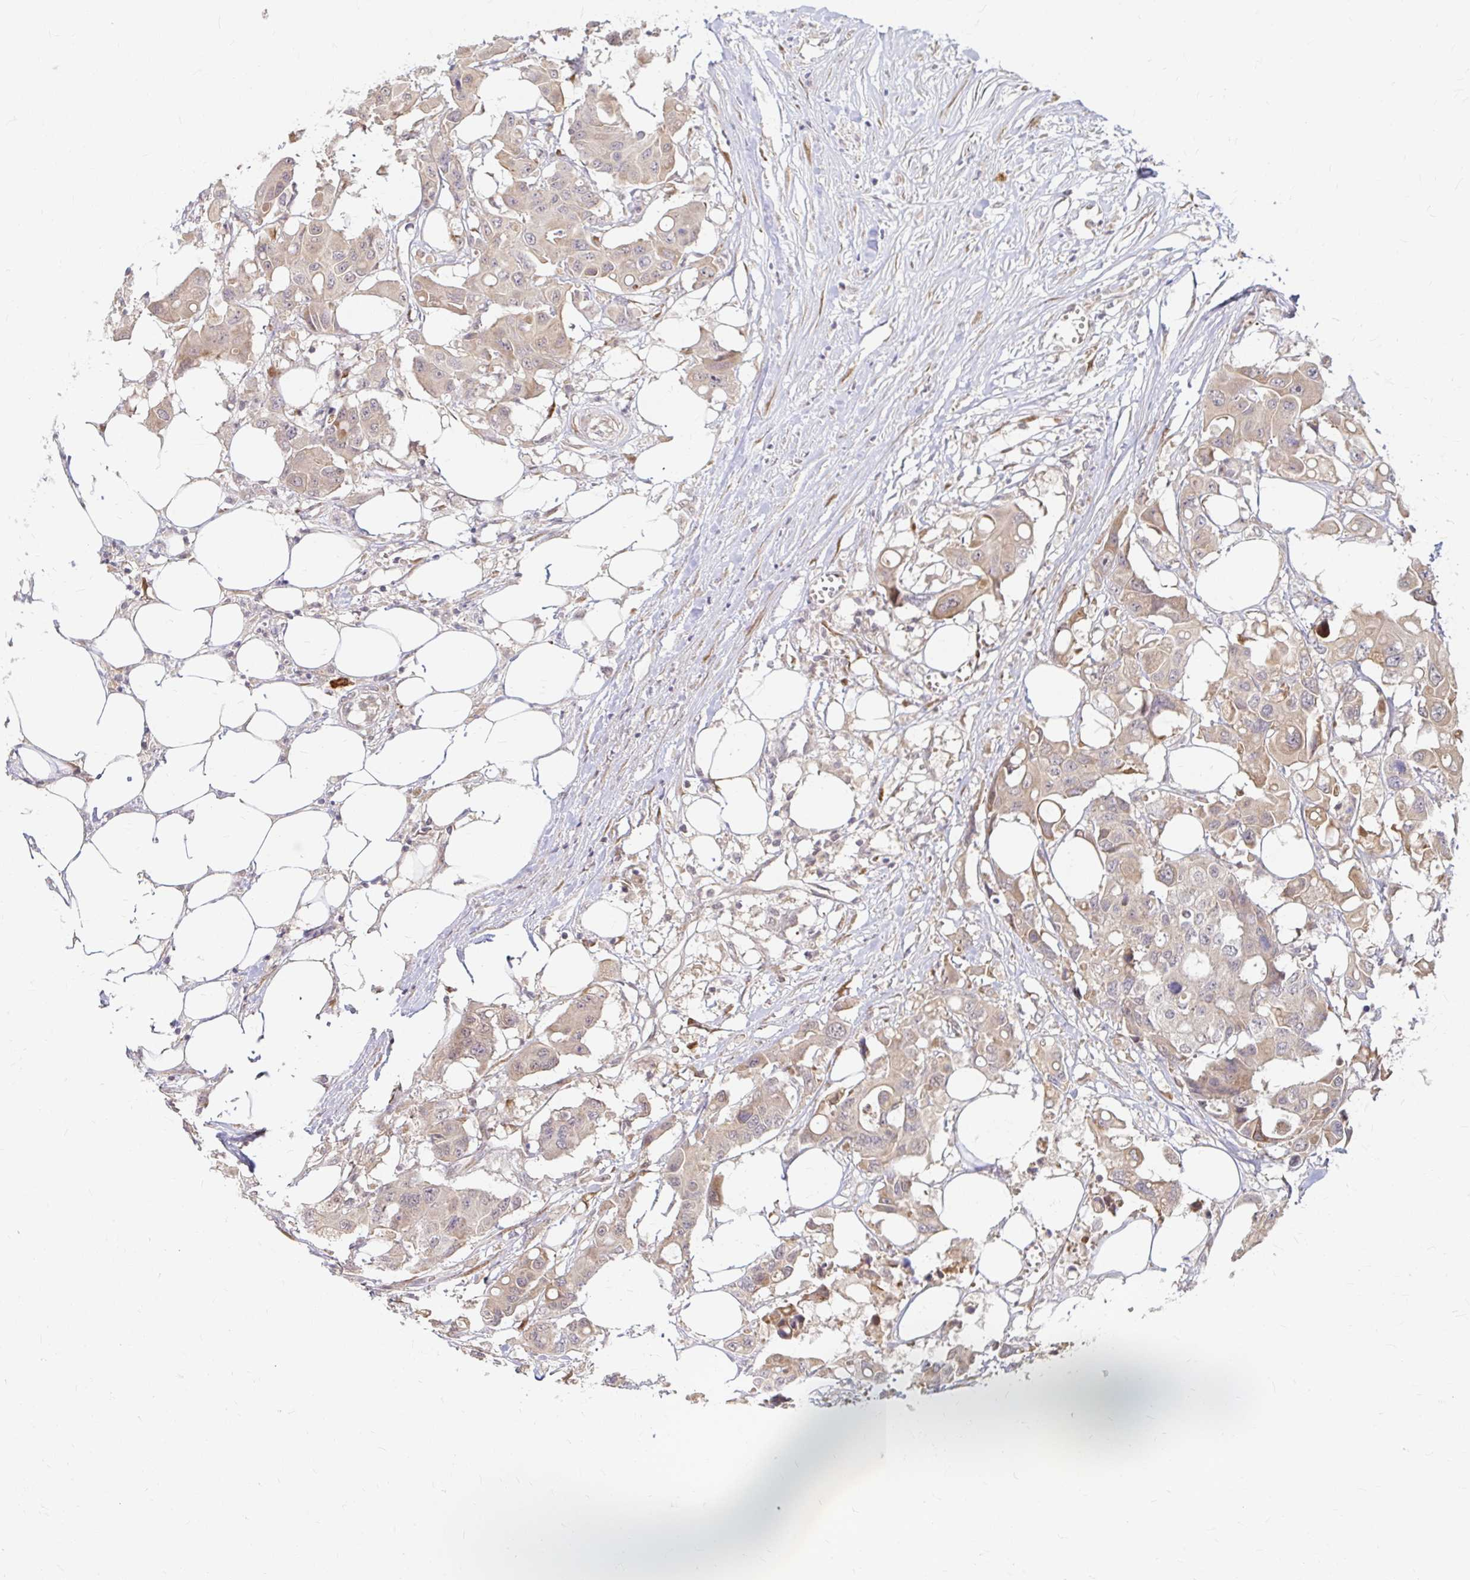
{"staining": {"intensity": "weak", "quantity": "25%-75%", "location": "cytoplasmic/membranous"}, "tissue": "colorectal cancer", "cell_type": "Tumor cells", "image_type": "cancer", "snomed": [{"axis": "morphology", "description": "Adenocarcinoma, NOS"}, {"axis": "topography", "description": "Colon"}], "caption": "DAB (3,3'-diaminobenzidine) immunohistochemical staining of colorectal adenocarcinoma exhibits weak cytoplasmic/membranous protein expression in about 25%-75% of tumor cells. (DAB IHC, brown staining for protein, blue staining for nuclei).", "gene": "CAST", "patient": {"sex": "male", "age": 77}}